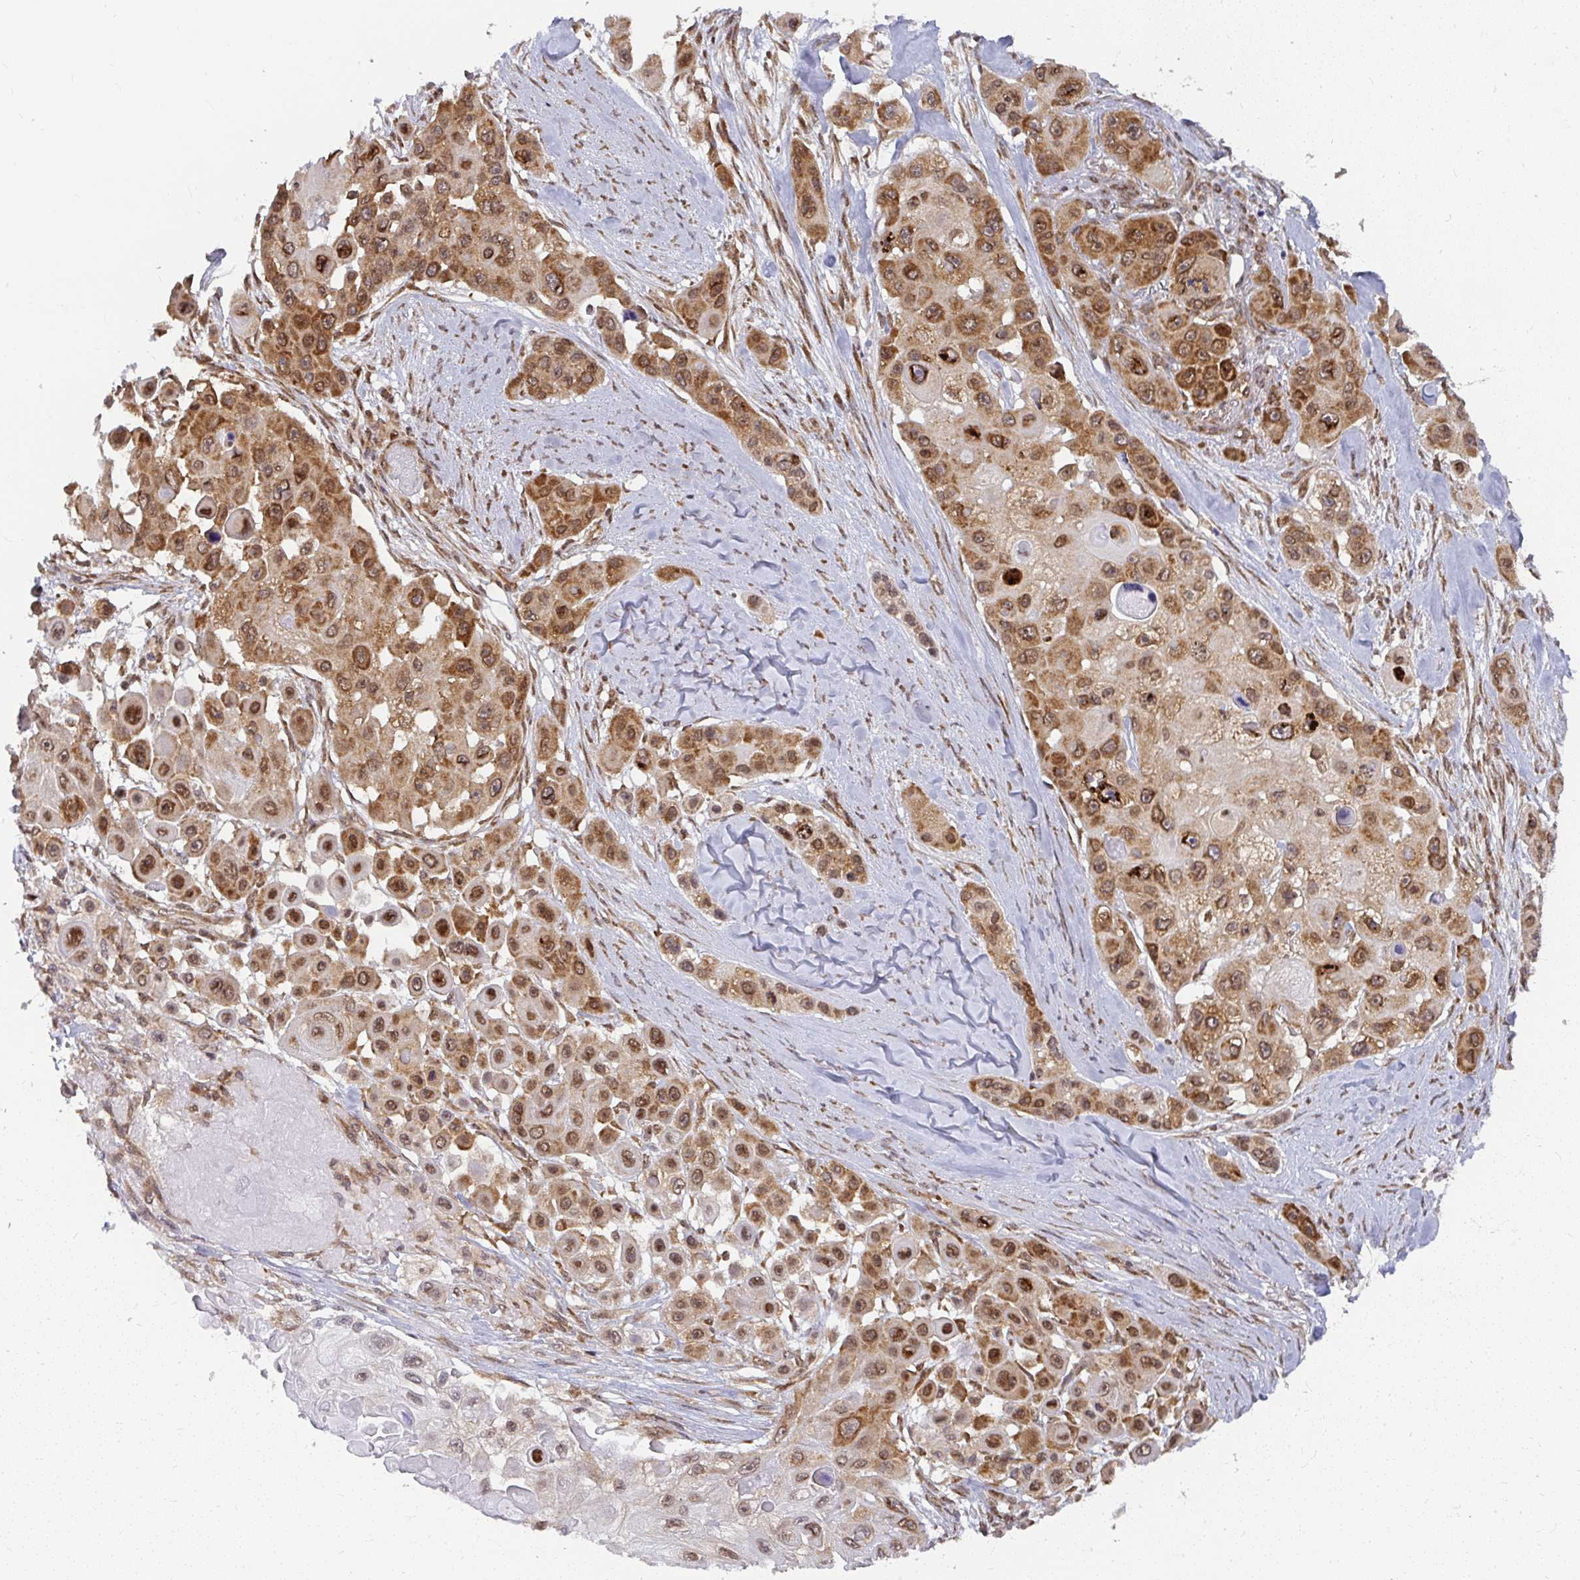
{"staining": {"intensity": "moderate", "quantity": ">75%", "location": "cytoplasmic/membranous,nuclear"}, "tissue": "skin cancer", "cell_type": "Tumor cells", "image_type": "cancer", "snomed": [{"axis": "morphology", "description": "Squamous cell carcinoma, NOS"}, {"axis": "topography", "description": "Skin"}], "caption": "A histopathology image showing moderate cytoplasmic/membranous and nuclear expression in about >75% of tumor cells in skin cancer (squamous cell carcinoma), as visualized by brown immunohistochemical staining.", "gene": "SYNCRIP", "patient": {"sex": "male", "age": 67}}